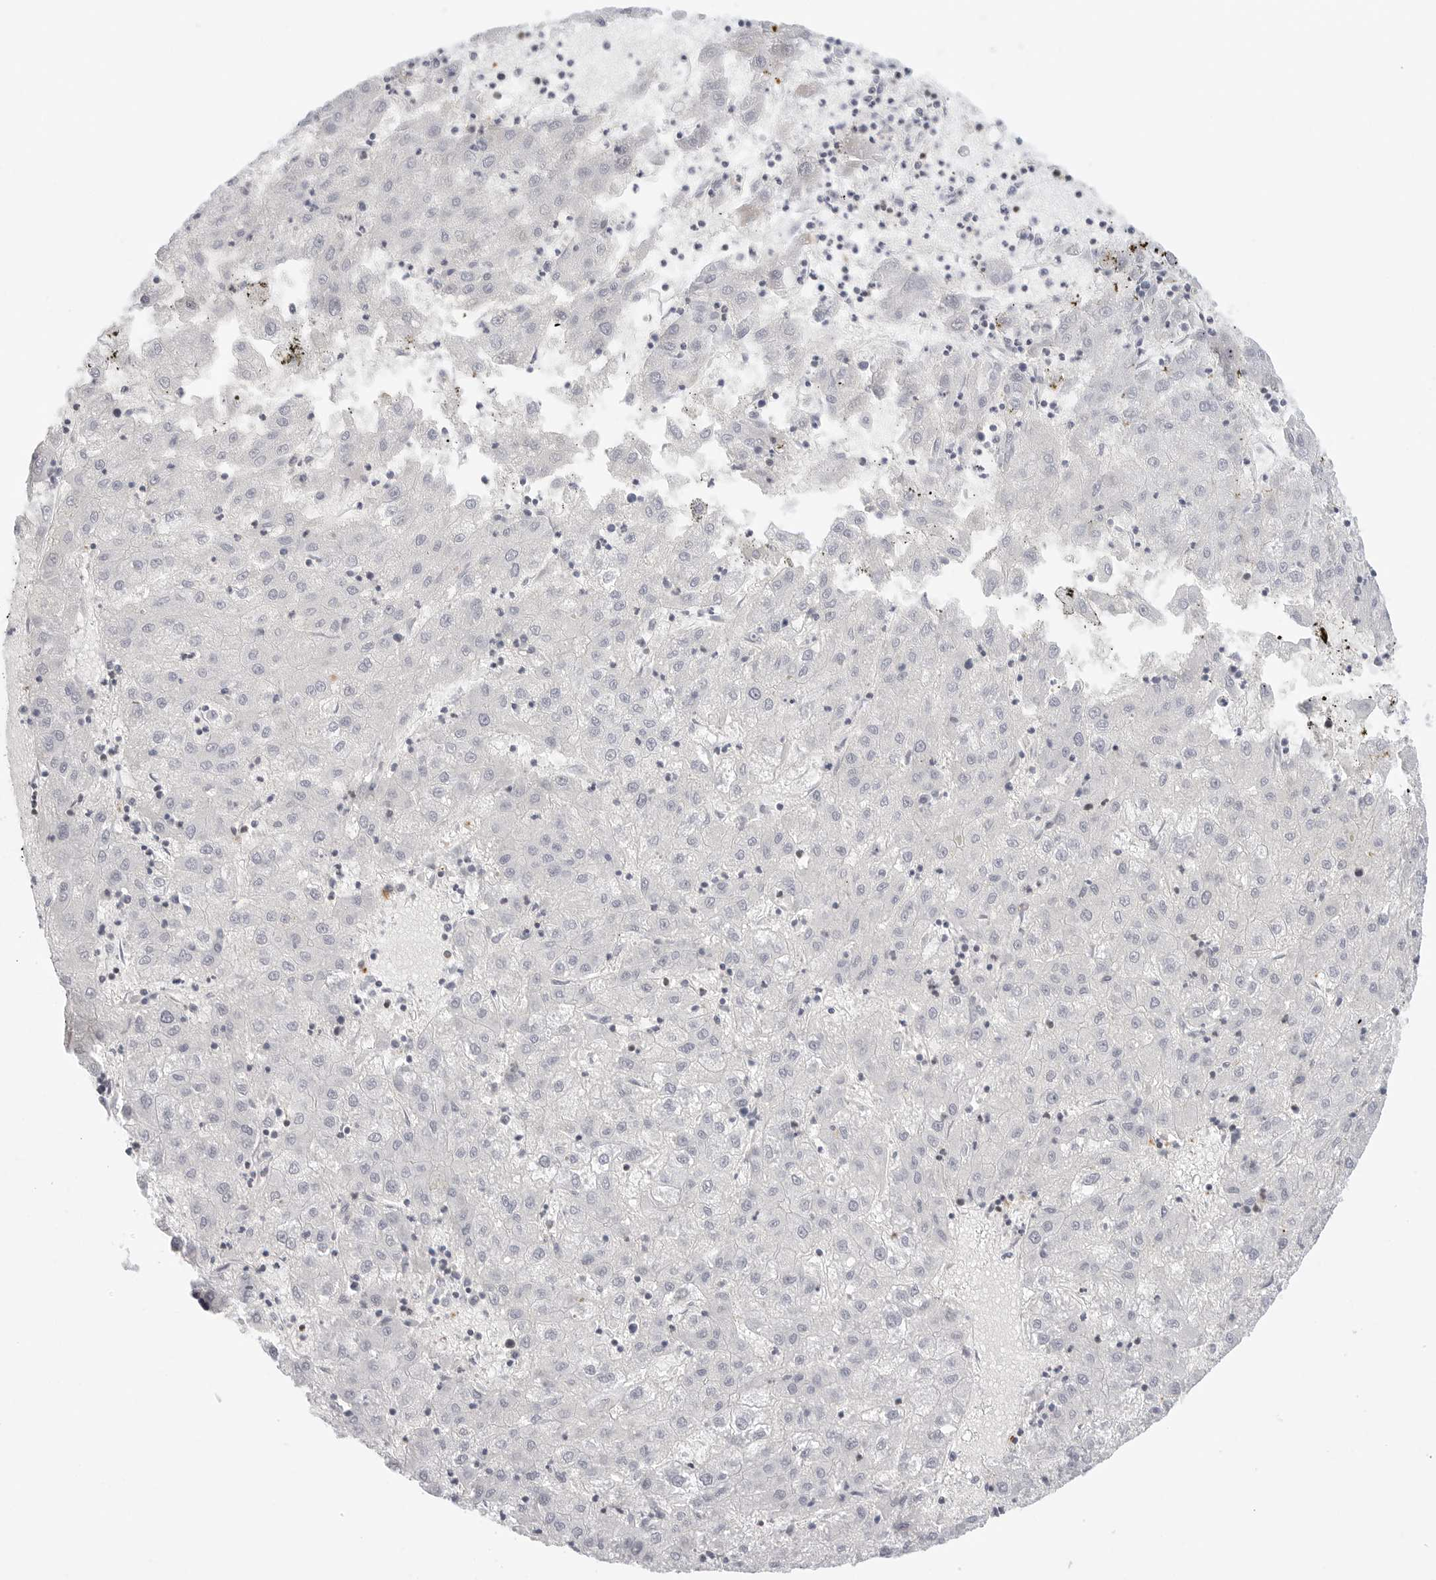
{"staining": {"intensity": "negative", "quantity": "none", "location": "none"}, "tissue": "liver cancer", "cell_type": "Tumor cells", "image_type": "cancer", "snomed": [{"axis": "morphology", "description": "Carcinoma, Hepatocellular, NOS"}, {"axis": "topography", "description": "Liver"}], "caption": "Hepatocellular carcinoma (liver) was stained to show a protein in brown. There is no significant positivity in tumor cells.", "gene": "SLC9A3R1", "patient": {"sex": "male", "age": 72}}